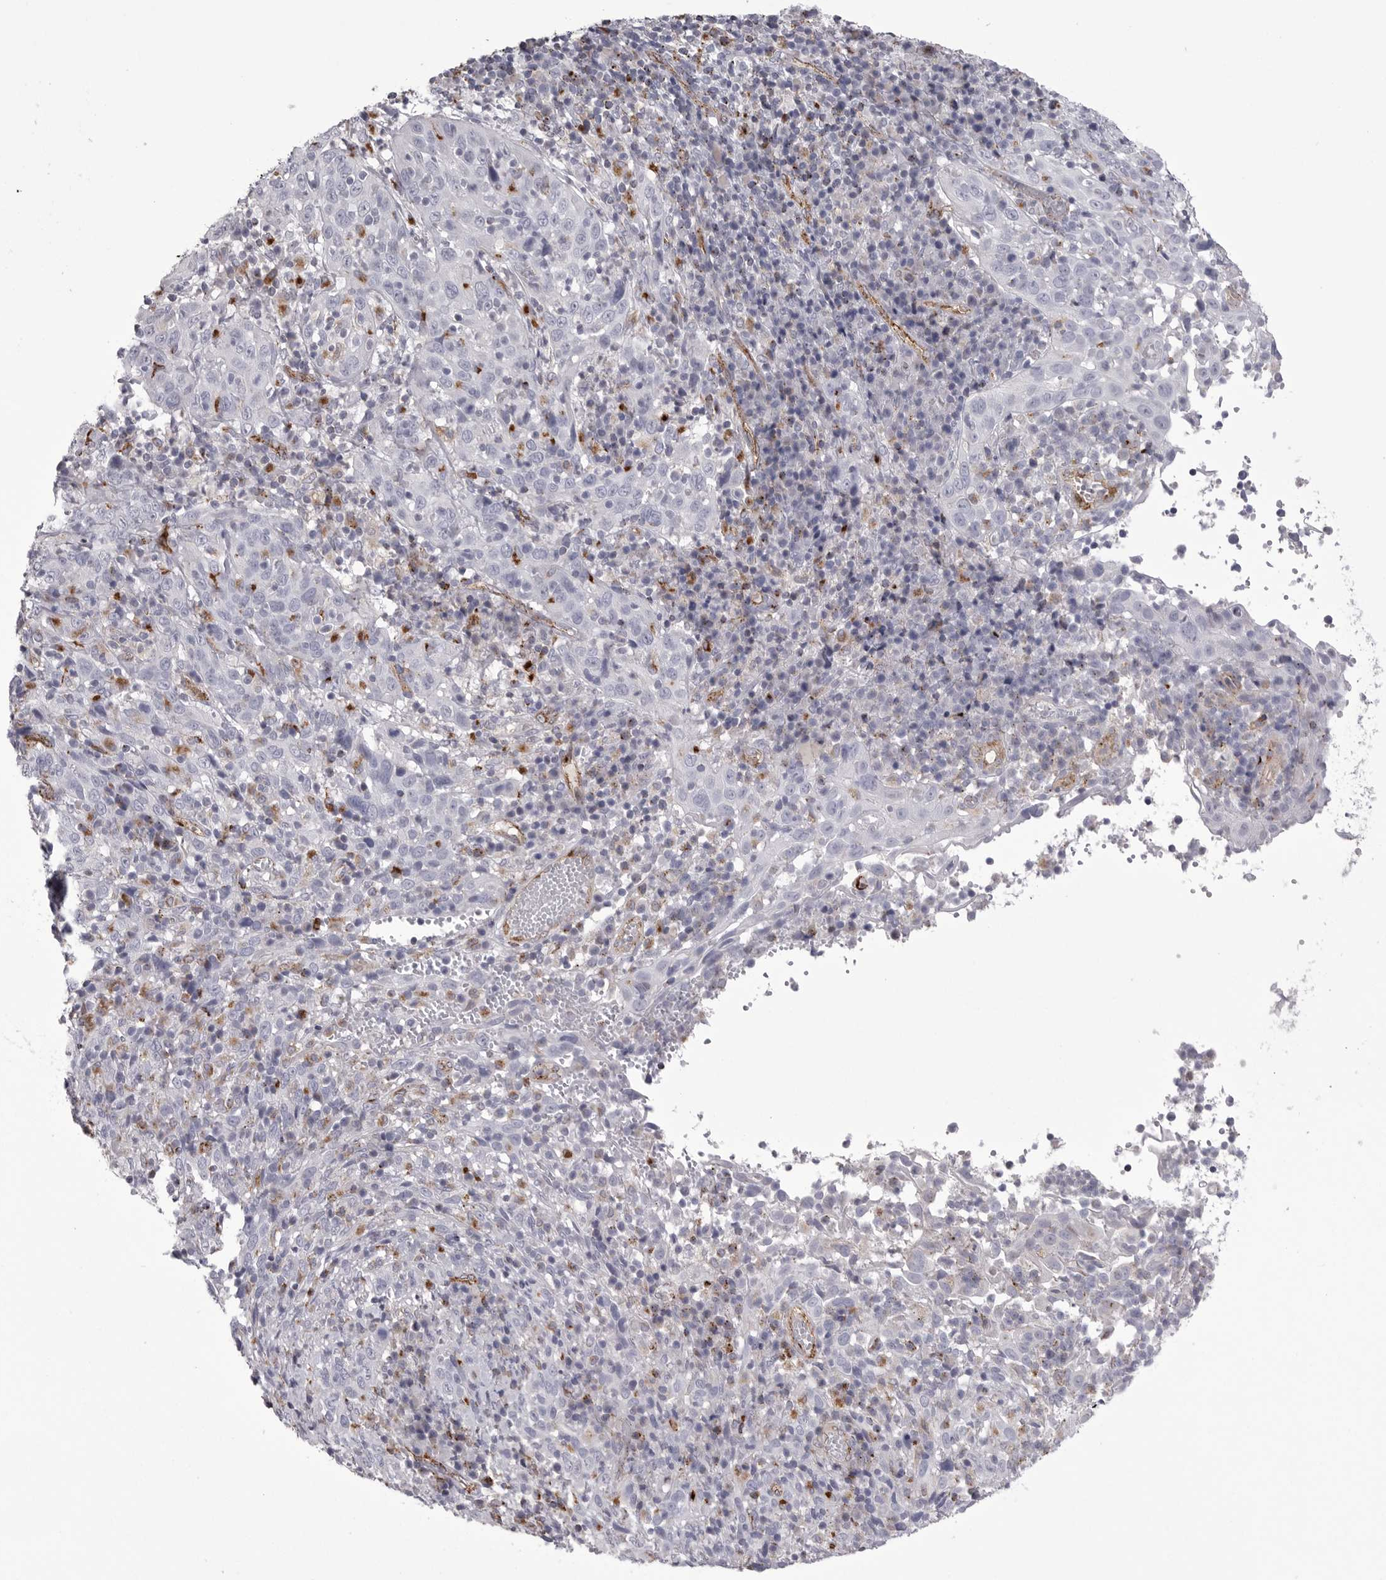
{"staining": {"intensity": "negative", "quantity": "none", "location": "none"}, "tissue": "cervical cancer", "cell_type": "Tumor cells", "image_type": "cancer", "snomed": [{"axis": "morphology", "description": "Squamous cell carcinoma, NOS"}, {"axis": "topography", "description": "Cervix"}], "caption": "Tumor cells show no significant protein expression in squamous cell carcinoma (cervical).", "gene": "PSPN", "patient": {"sex": "female", "age": 46}}